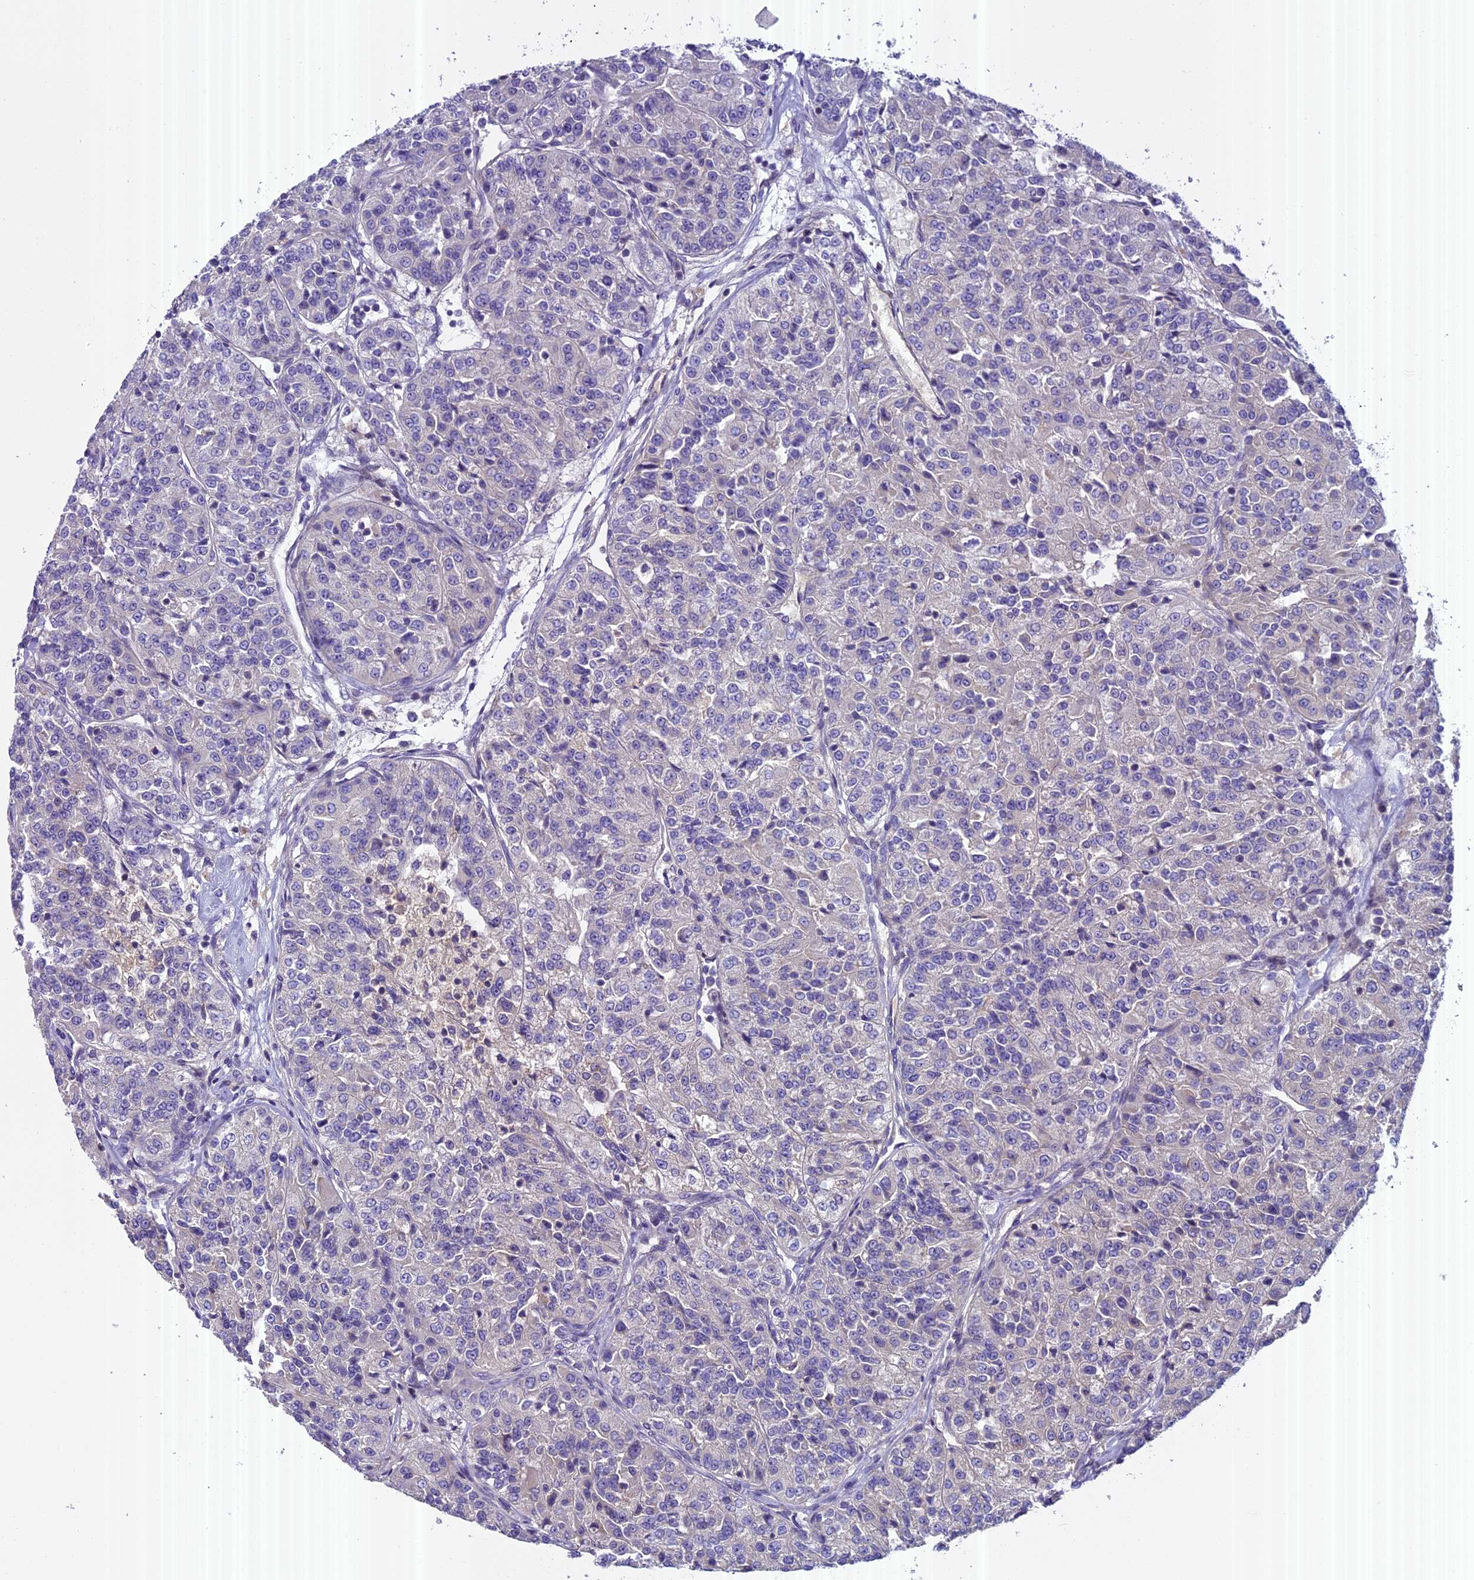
{"staining": {"intensity": "negative", "quantity": "none", "location": "none"}, "tissue": "renal cancer", "cell_type": "Tumor cells", "image_type": "cancer", "snomed": [{"axis": "morphology", "description": "Adenocarcinoma, NOS"}, {"axis": "topography", "description": "Kidney"}], "caption": "The image reveals no staining of tumor cells in renal adenocarcinoma. (DAB (3,3'-diaminobenzidine) immunohistochemistry (IHC), high magnification).", "gene": "FAM98C", "patient": {"sex": "female", "age": 63}}